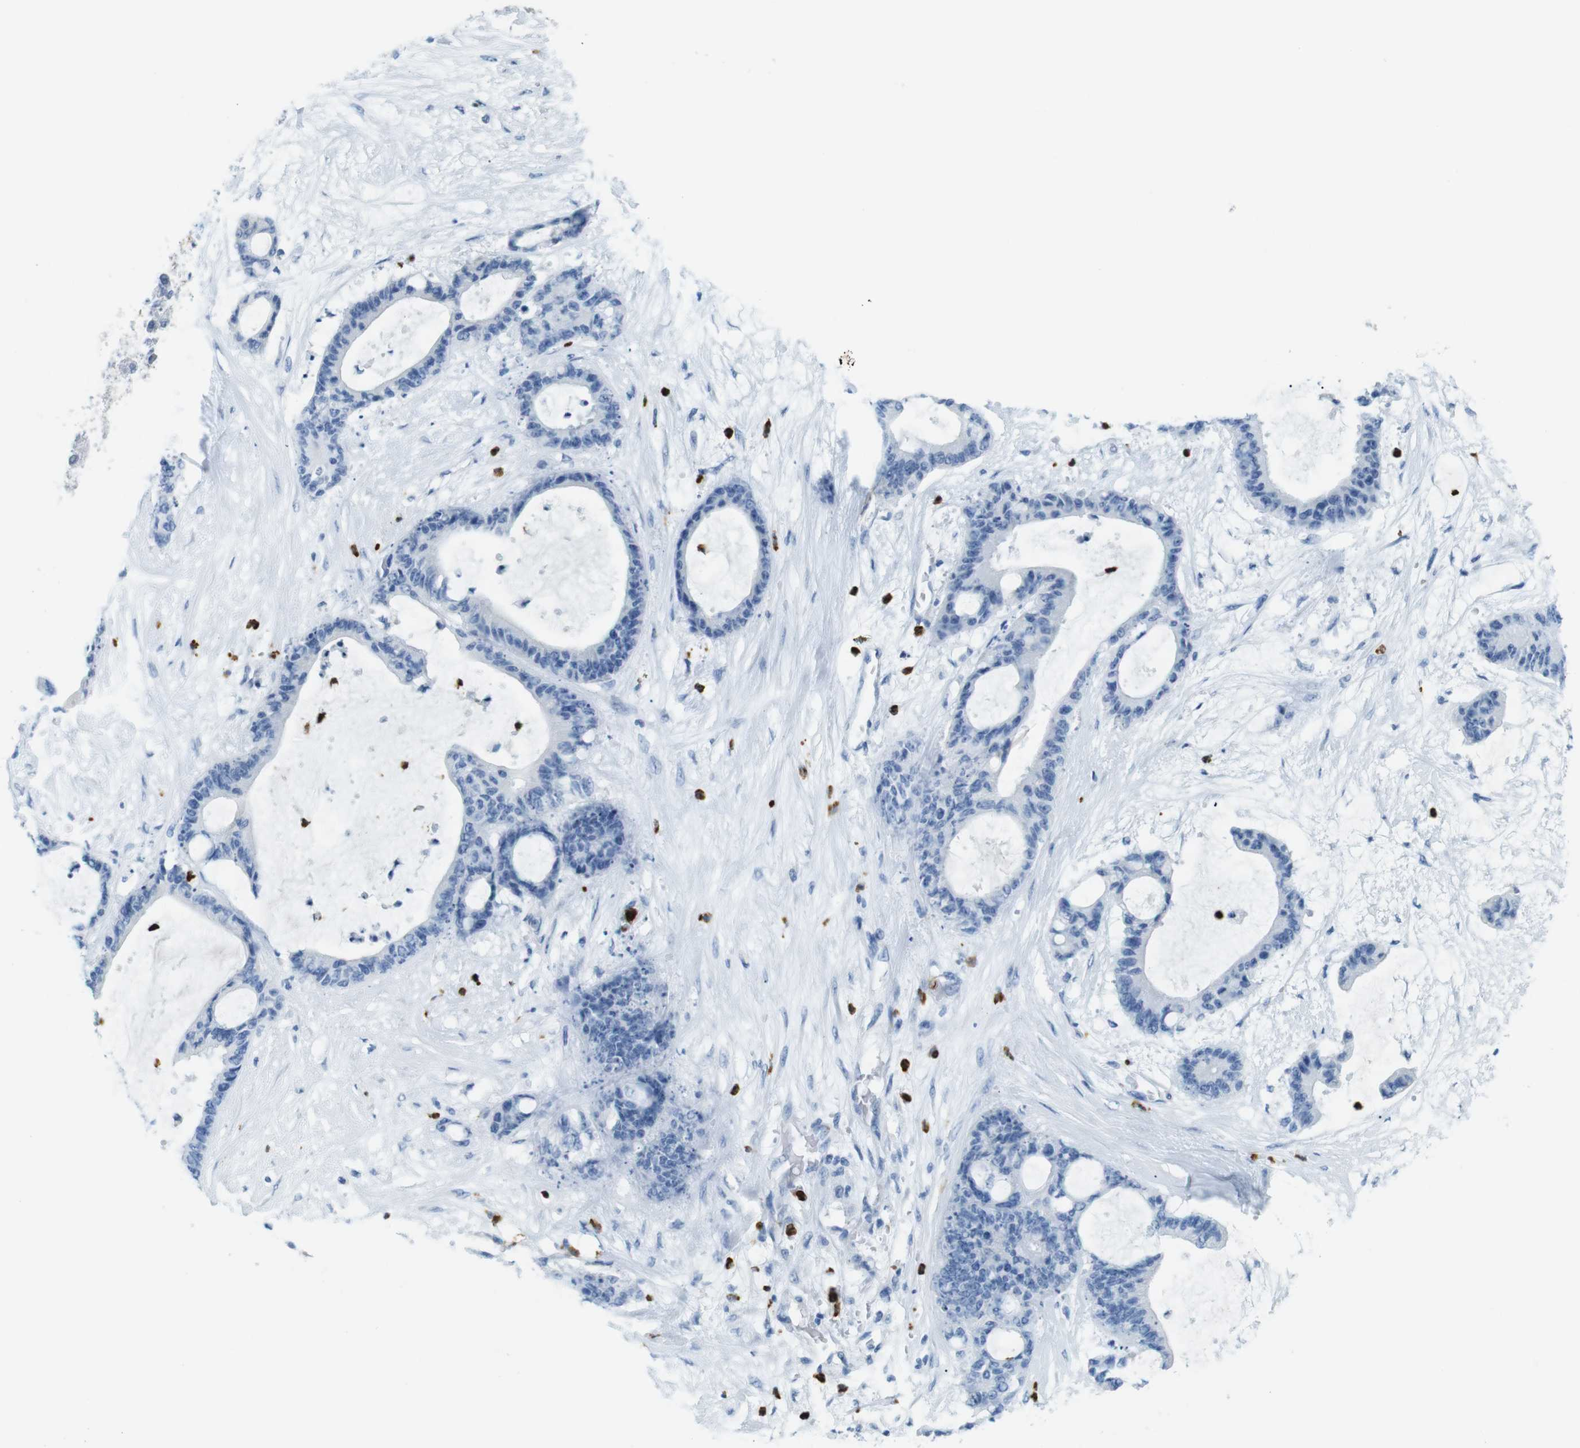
{"staining": {"intensity": "negative", "quantity": "none", "location": "none"}, "tissue": "liver cancer", "cell_type": "Tumor cells", "image_type": "cancer", "snomed": [{"axis": "morphology", "description": "Cholangiocarcinoma"}, {"axis": "topography", "description": "Liver"}], "caption": "Liver cholangiocarcinoma was stained to show a protein in brown. There is no significant staining in tumor cells. (DAB (3,3'-diaminobenzidine) immunohistochemistry, high magnification).", "gene": "MCEMP1", "patient": {"sex": "female", "age": 73}}